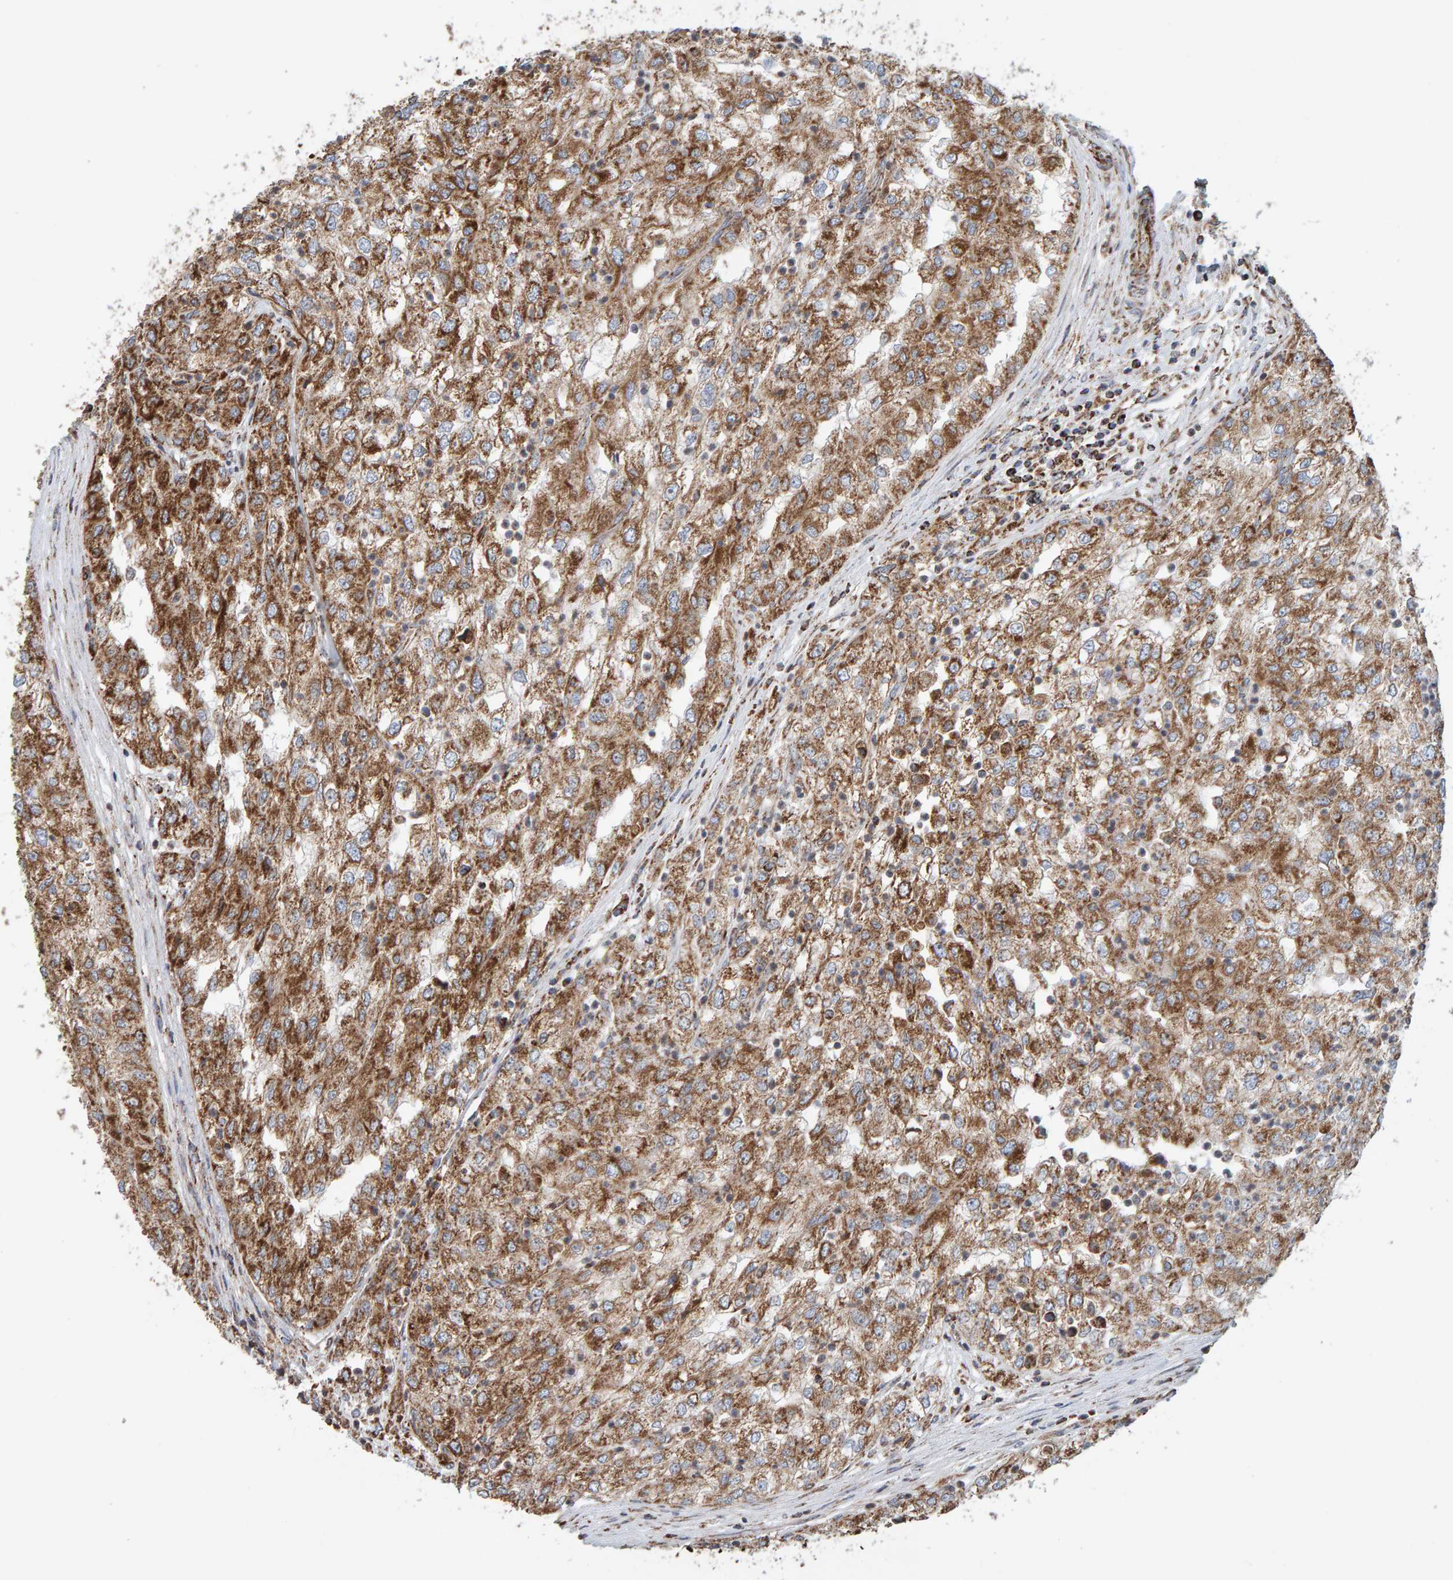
{"staining": {"intensity": "moderate", "quantity": ">75%", "location": "cytoplasmic/membranous"}, "tissue": "renal cancer", "cell_type": "Tumor cells", "image_type": "cancer", "snomed": [{"axis": "morphology", "description": "Adenocarcinoma, NOS"}, {"axis": "topography", "description": "Kidney"}], "caption": "Immunohistochemical staining of renal adenocarcinoma shows medium levels of moderate cytoplasmic/membranous protein positivity in approximately >75% of tumor cells. (Stains: DAB (3,3'-diaminobenzidine) in brown, nuclei in blue, Microscopy: brightfield microscopy at high magnification).", "gene": "MRPL45", "patient": {"sex": "female", "age": 54}}